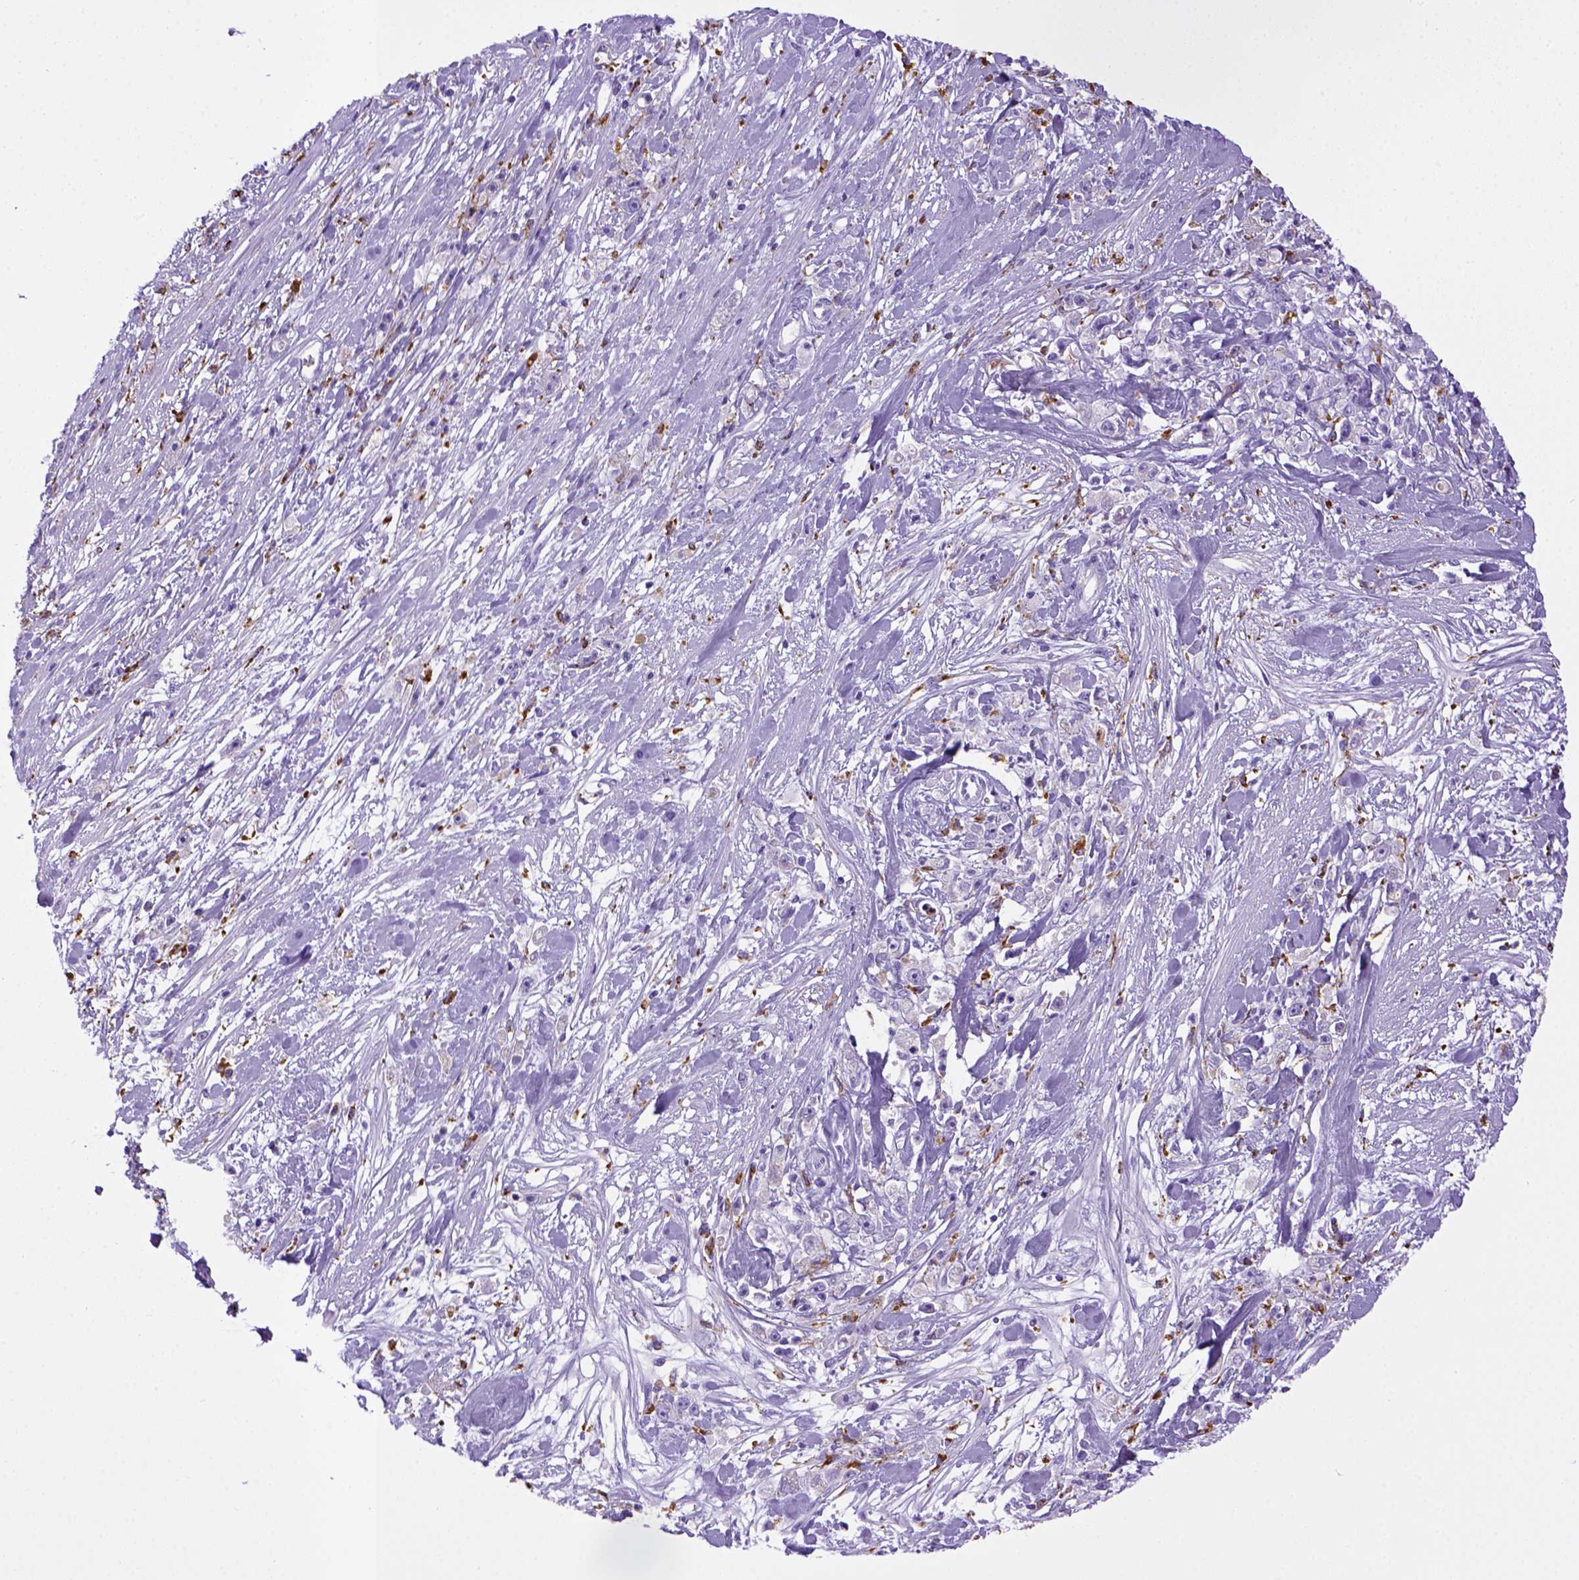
{"staining": {"intensity": "negative", "quantity": "none", "location": "none"}, "tissue": "stomach cancer", "cell_type": "Tumor cells", "image_type": "cancer", "snomed": [{"axis": "morphology", "description": "Adenocarcinoma, NOS"}, {"axis": "topography", "description": "Stomach"}], "caption": "This is an immunohistochemistry (IHC) photomicrograph of stomach cancer. There is no positivity in tumor cells.", "gene": "CD68", "patient": {"sex": "female", "age": 59}}